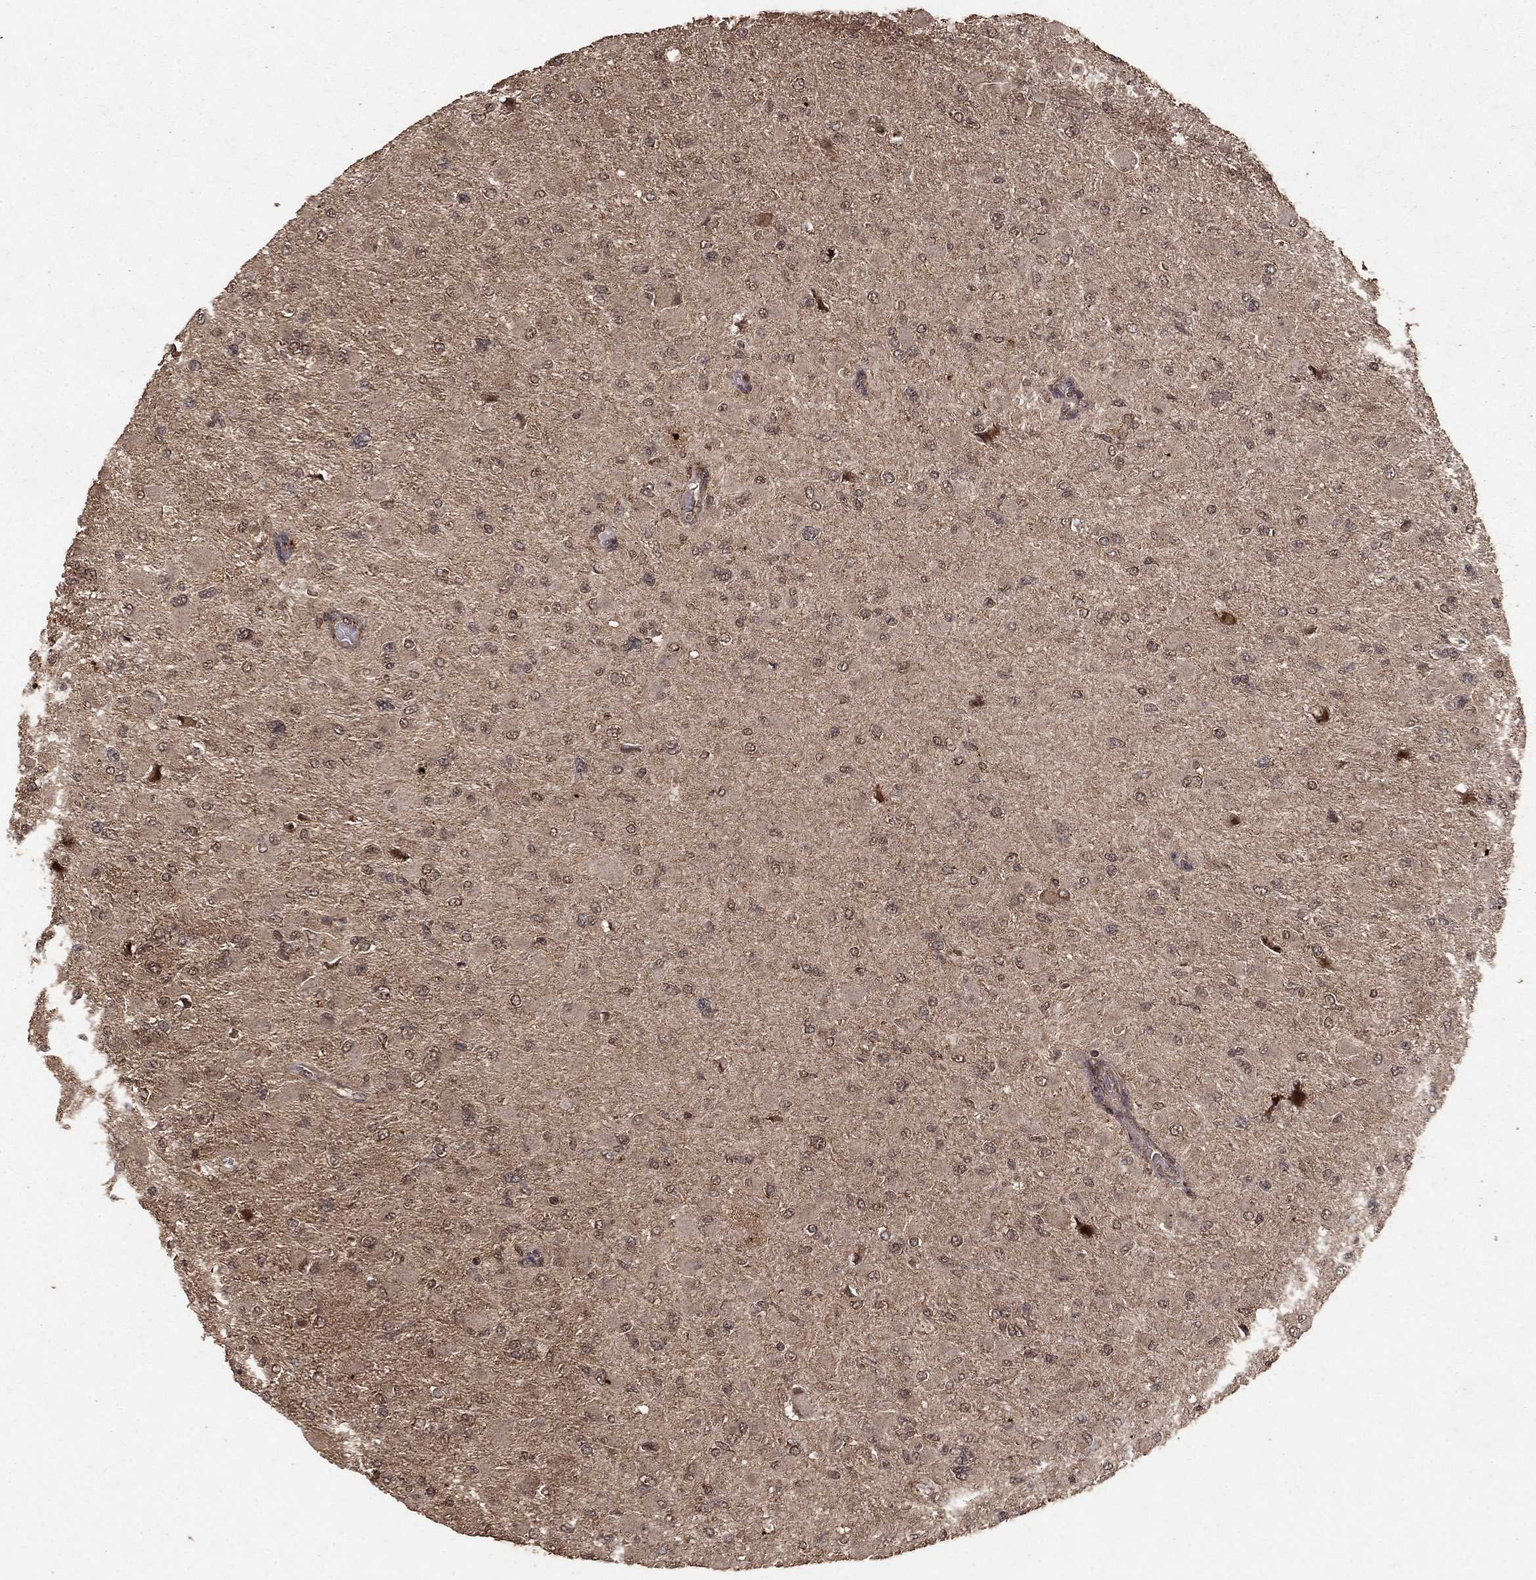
{"staining": {"intensity": "negative", "quantity": "none", "location": "none"}, "tissue": "glioma", "cell_type": "Tumor cells", "image_type": "cancer", "snomed": [{"axis": "morphology", "description": "Glioma, malignant, High grade"}, {"axis": "topography", "description": "Cerebral cortex"}], "caption": "Human glioma stained for a protein using immunohistochemistry (IHC) demonstrates no expression in tumor cells.", "gene": "PRDM1", "patient": {"sex": "female", "age": 36}}